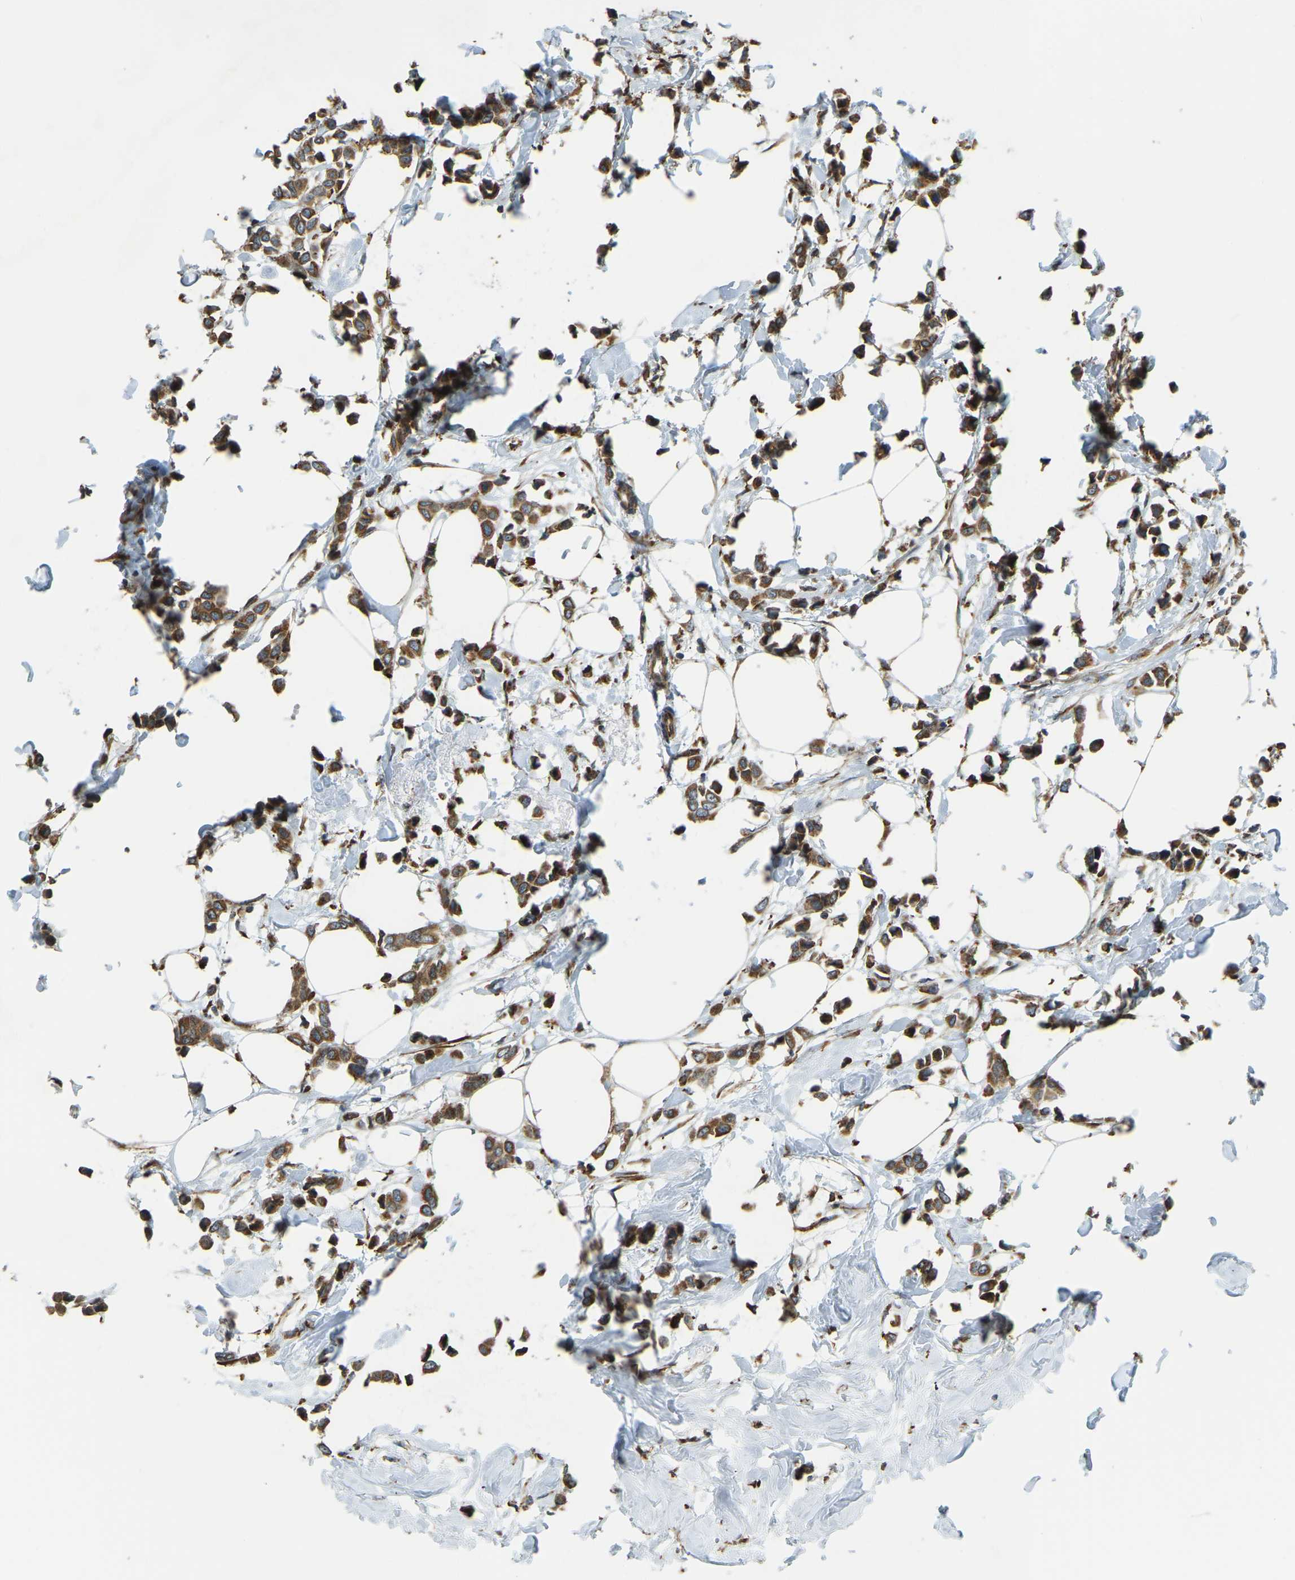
{"staining": {"intensity": "moderate", "quantity": ">75%", "location": "cytoplasmic/membranous"}, "tissue": "breast cancer", "cell_type": "Tumor cells", "image_type": "cancer", "snomed": [{"axis": "morphology", "description": "Lobular carcinoma"}, {"axis": "topography", "description": "Breast"}], "caption": "Protein staining of breast lobular carcinoma tissue displays moderate cytoplasmic/membranous positivity in approximately >75% of tumor cells.", "gene": "RNF115", "patient": {"sex": "female", "age": 51}}